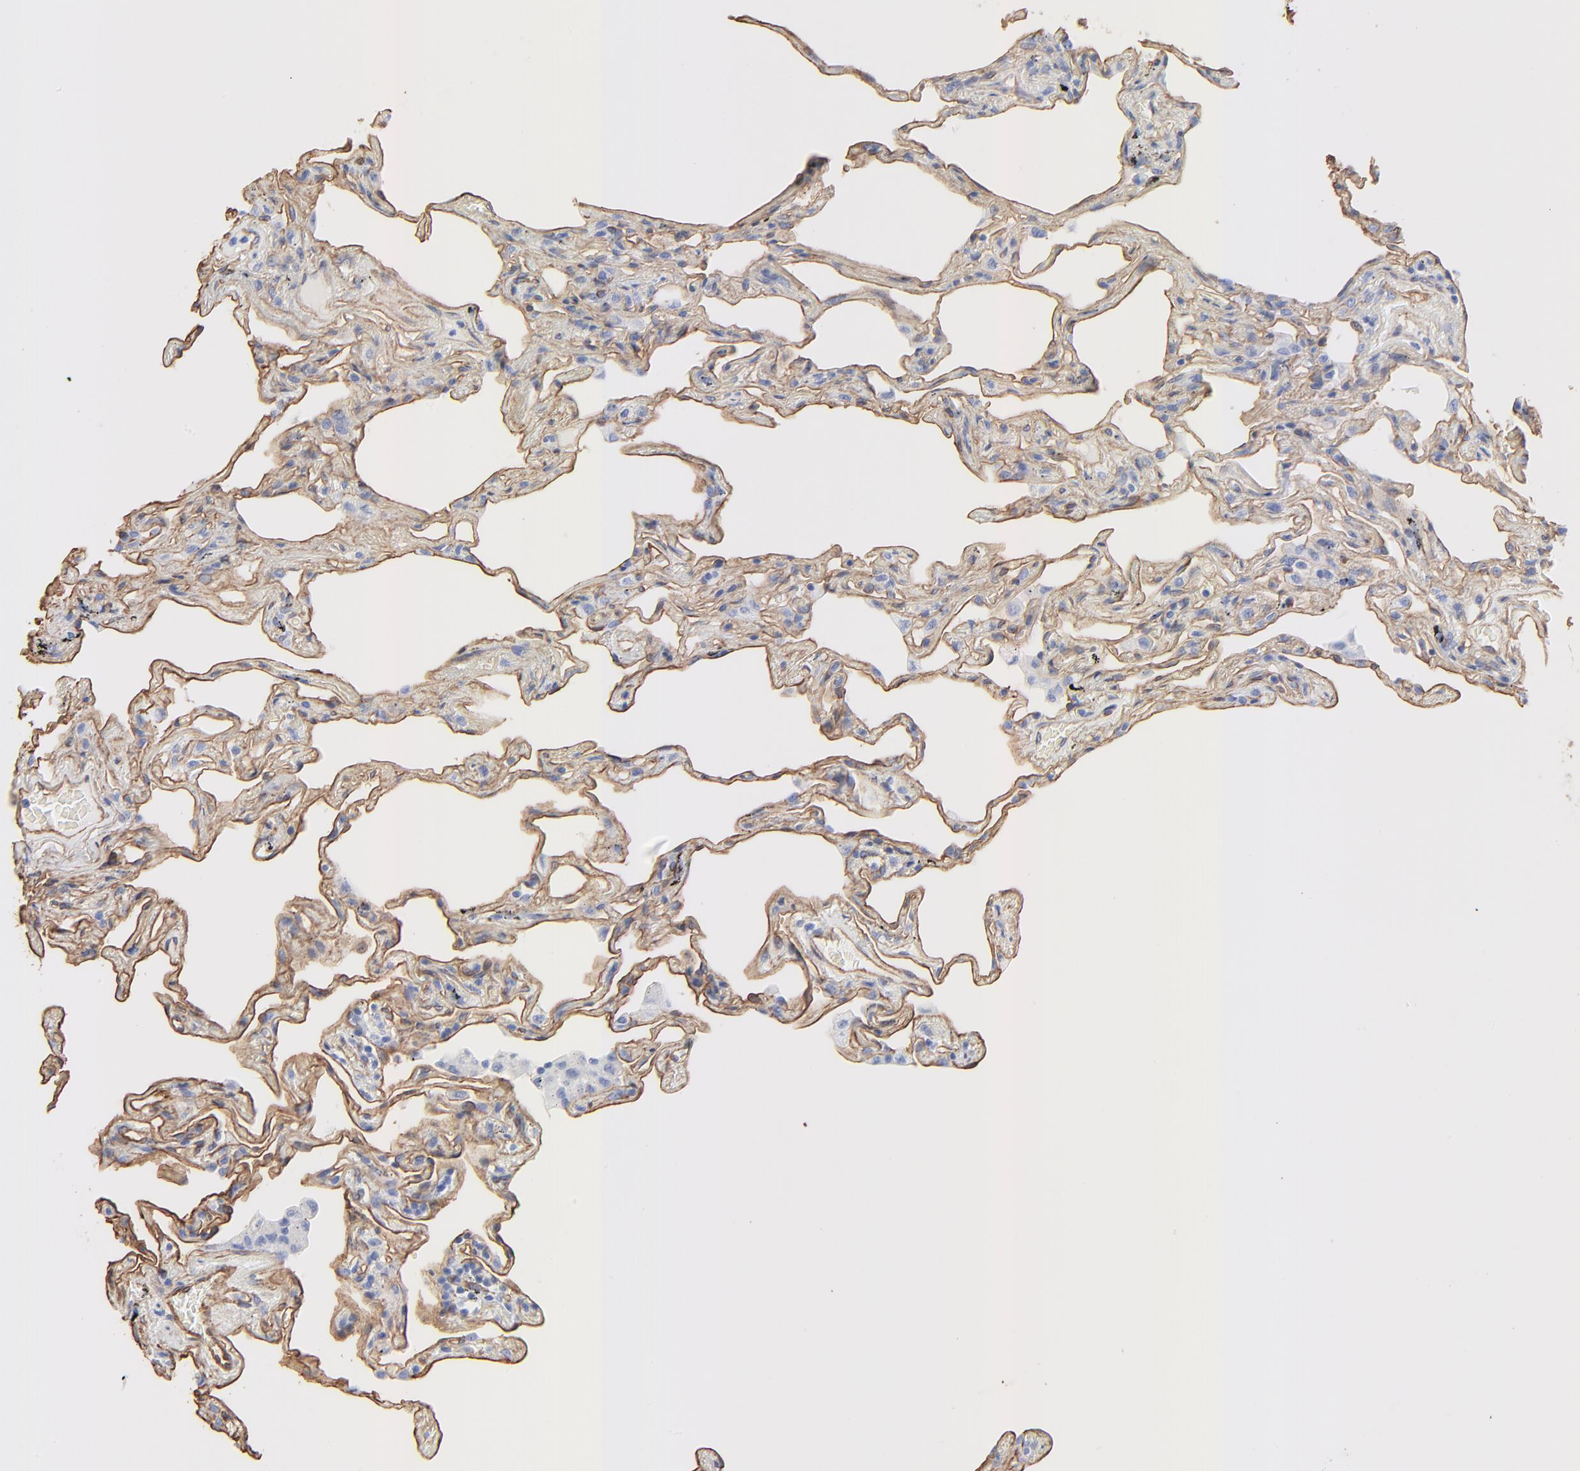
{"staining": {"intensity": "moderate", "quantity": "25%-75%", "location": "cytoplasmic/membranous"}, "tissue": "lung", "cell_type": "Alveolar cells", "image_type": "normal", "snomed": [{"axis": "morphology", "description": "Normal tissue, NOS"}, {"axis": "morphology", "description": "Inflammation, NOS"}, {"axis": "topography", "description": "Lung"}], "caption": "Brown immunohistochemical staining in benign lung shows moderate cytoplasmic/membranous expression in about 25%-75% of alveolar cells. The staining was performed using DAB (3,3'-diaminobenzidine), with brown indicating positive protein expression. Nuclei are stained blue with hematoxylin.", "gene": "CAV1", "patient": {"sex": "male", "age": 69}}